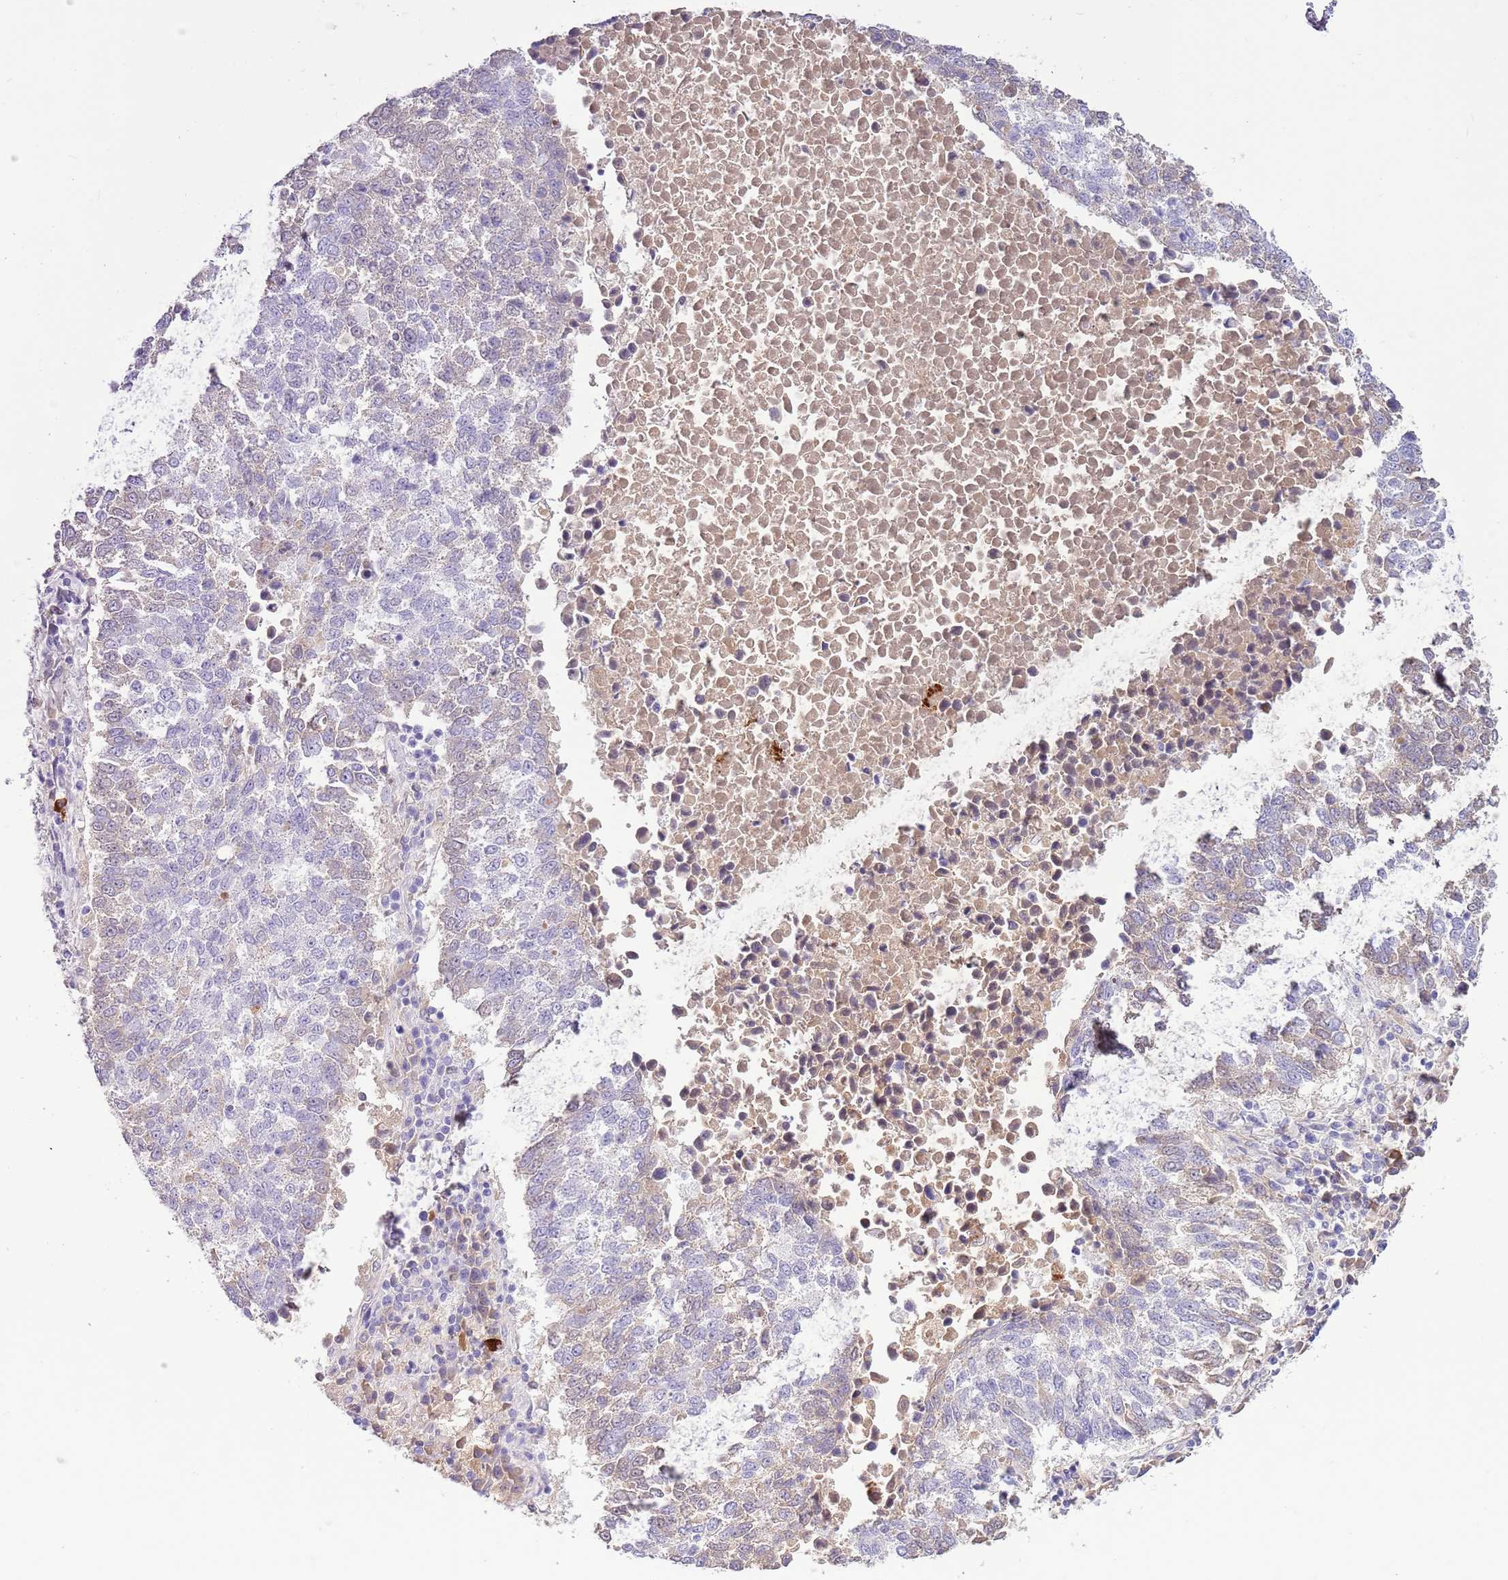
{"staining": {"intensity": "negative", "quantity": "none", "location": "none"}, "tissue": "lung cancer", "cell_type": "Tumor cells", "image_type": "cancer", "snomed": [{"axis": "morphology", "description": "Squamous cell carcinoma, NOS"}, {"axis": "topography", "description": "Lung"}], "caption": "This is an immunohistochemistry photomicrograph of lung cancer (squamous cell carcinoma). There is no expression in tumor cells.", "gene": "IGKV3D-11", "patient": {"sex": "male", "age": 73}}